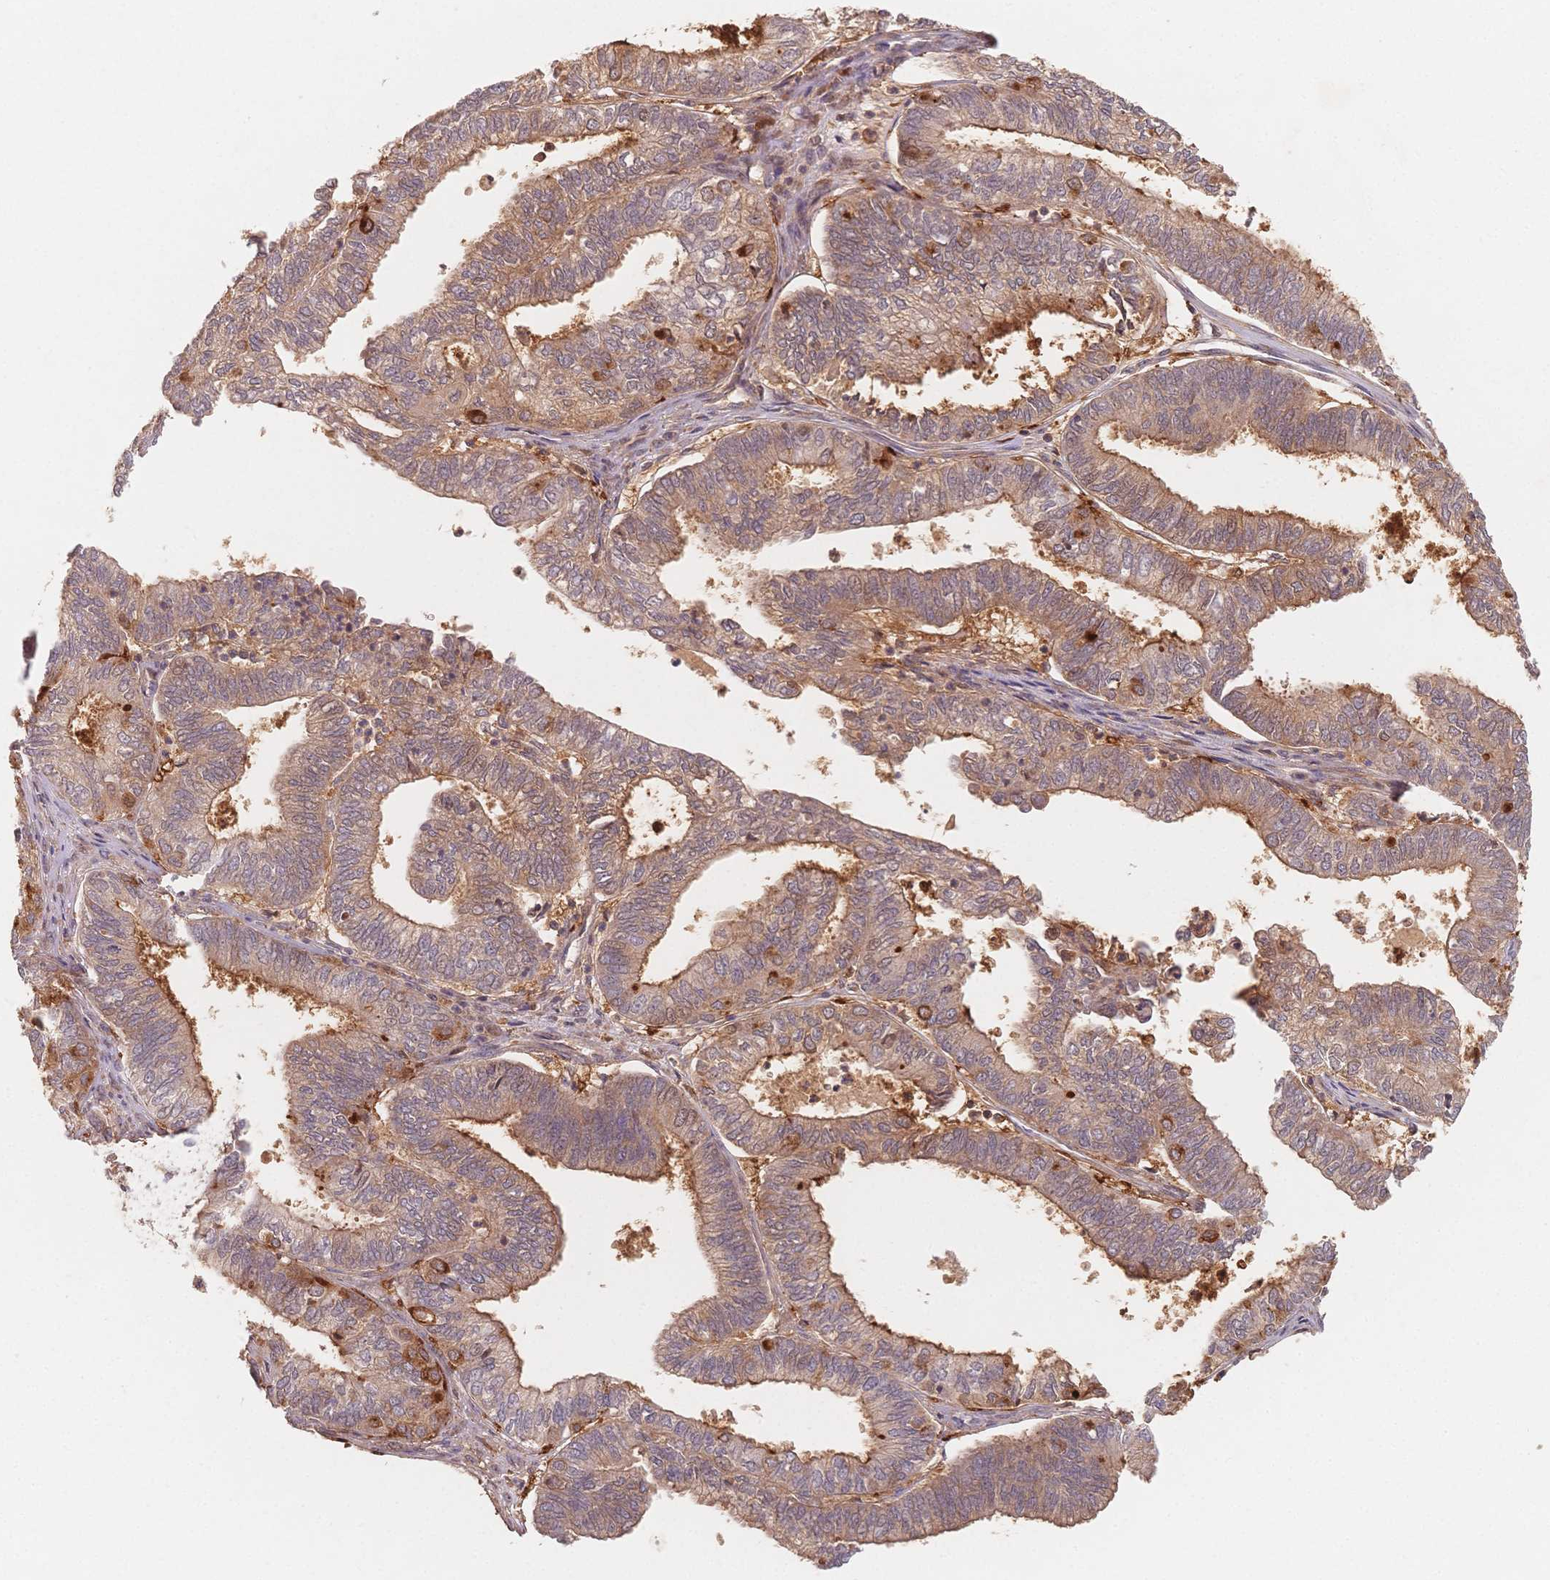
{"staining": {"intensity": "moderate", "quantity": ">75%", "location": "cytoplasmic/membranous"}, "tissue": "ovarian cancer", "cell_type": "Tumor cells", "image_type": "cancer", "snomed": [{"axis": "morphology", "description": "Carcinoma, endometroid"}, {"axis": "topography", "description": "Ovary"}], "caption": "Tumor cells reveal medium levels of moderate cytoplasmic/membranous positivity in about >75% of cells in ovarian cancer (endometroid carcinoma).", "gene": "C12orf75", "patient": {"sex": "female", "age": 64}}